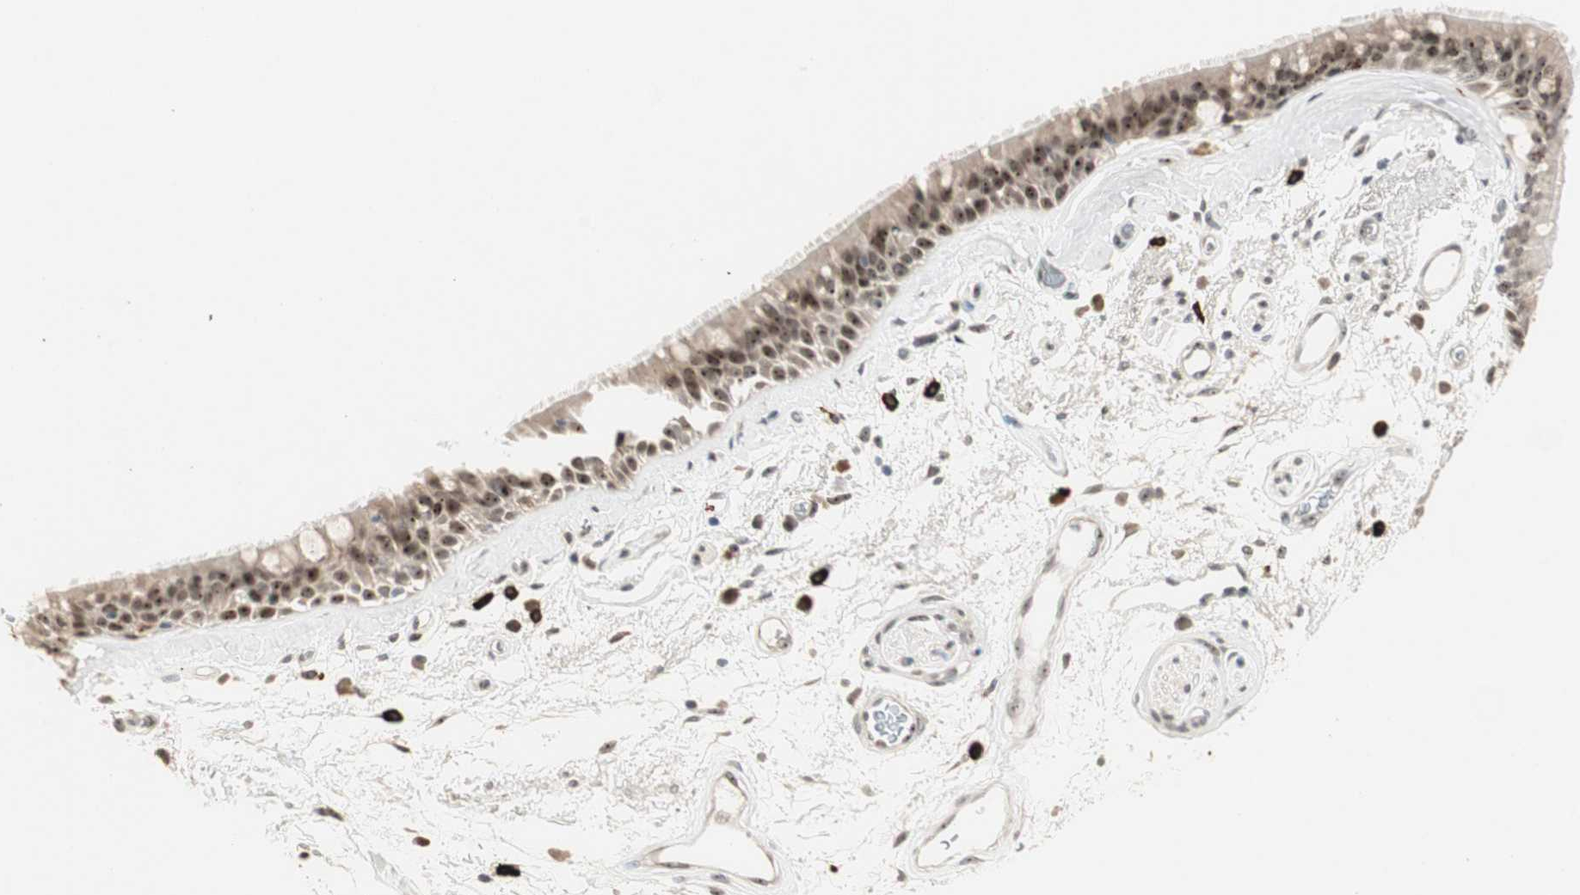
{"staining": {"intensity": "moderate", "quantity": "25%-75%", "location": "cytoplasmic/membranous,nuclear"}, "tissue": "bronchus", "cell_type": "Respiratory epithelial cells", "image_type": "normal", "snomed": [{"axis": "morphology", "description": "Normal tissue, NOS"}, {"axis": "morphology", "description": "Adenocarcinoma, NOS"}, {"axis": "topography", "description": "Bronchus"}, {"axis": "topography", "description": "Lung"}], "caption": "This photomicrograph shows immunohistochemistry (IHC) staining of unremarkable bronchus, with medium moderate cytoplasmic/membranous,nuclear expression in about 25%-75% of respiratory epithelial cells.", "gene": "ETV4", "patient": {"sex": "female", "age": 54}}